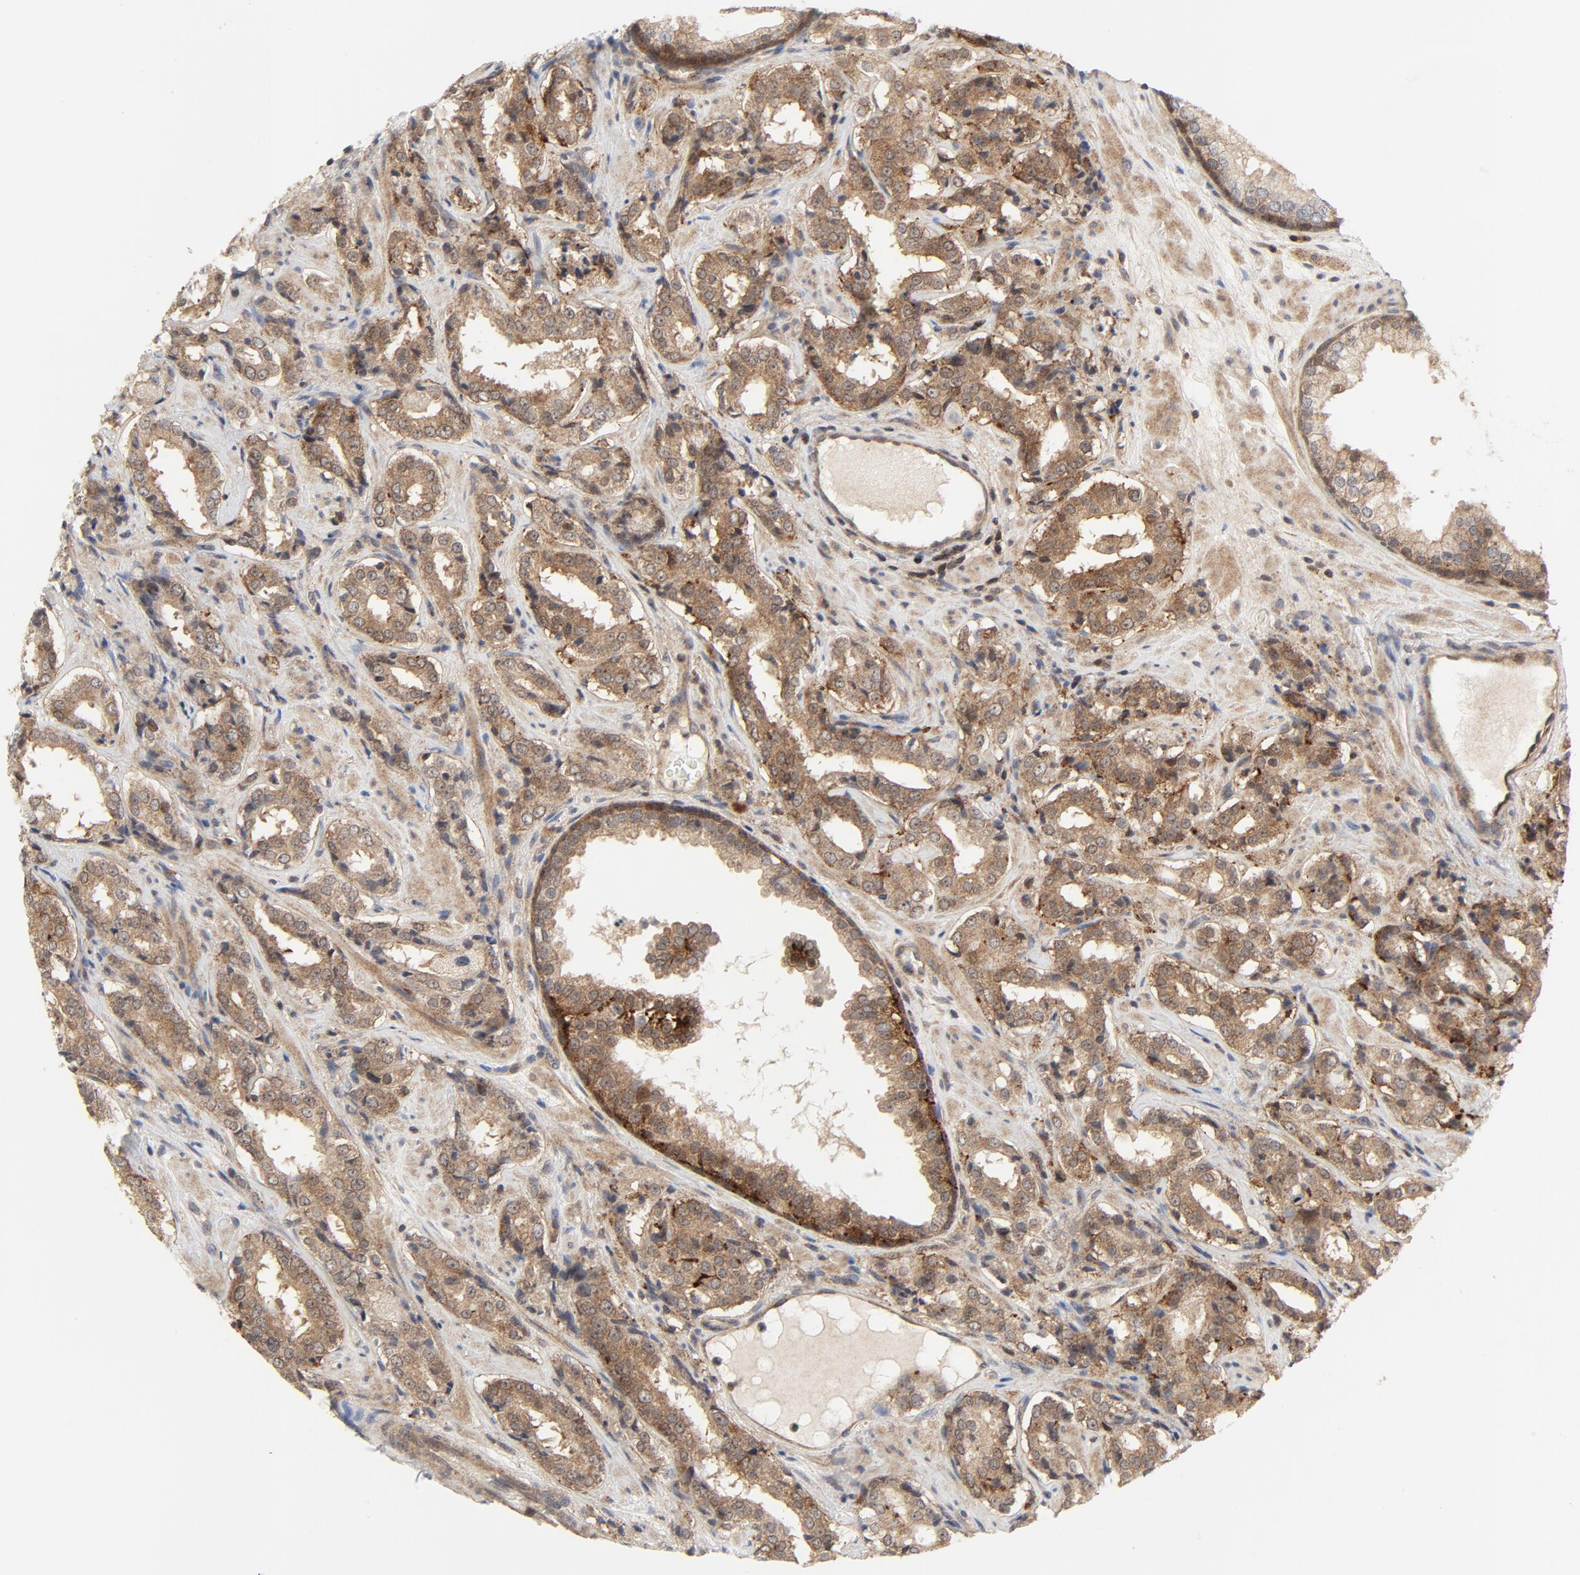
{"staining": {"intensity": "moderate", "quantity": ">75%", "location": "cytoplasmic/membranous"}, "tissue": "prostate cancer", "cell_type": "Tumor cells", "image_type": "cancer", "snomed": [{"axis": "morphology", "description": "Adenocarcinoma, Medium grade"}, {"axis": "topography", "description": "Prostate"}], "caption": "High-power microscopy captured an IHC micrograph of prostate cancer (adenocarcinoma (medium-grade)), revealing moderate cytoplasmic/membranous staining in approximately >75% of tumor cells.", "gene": "MAP2K7", "patient": {"sex": "male", "age": 60}}